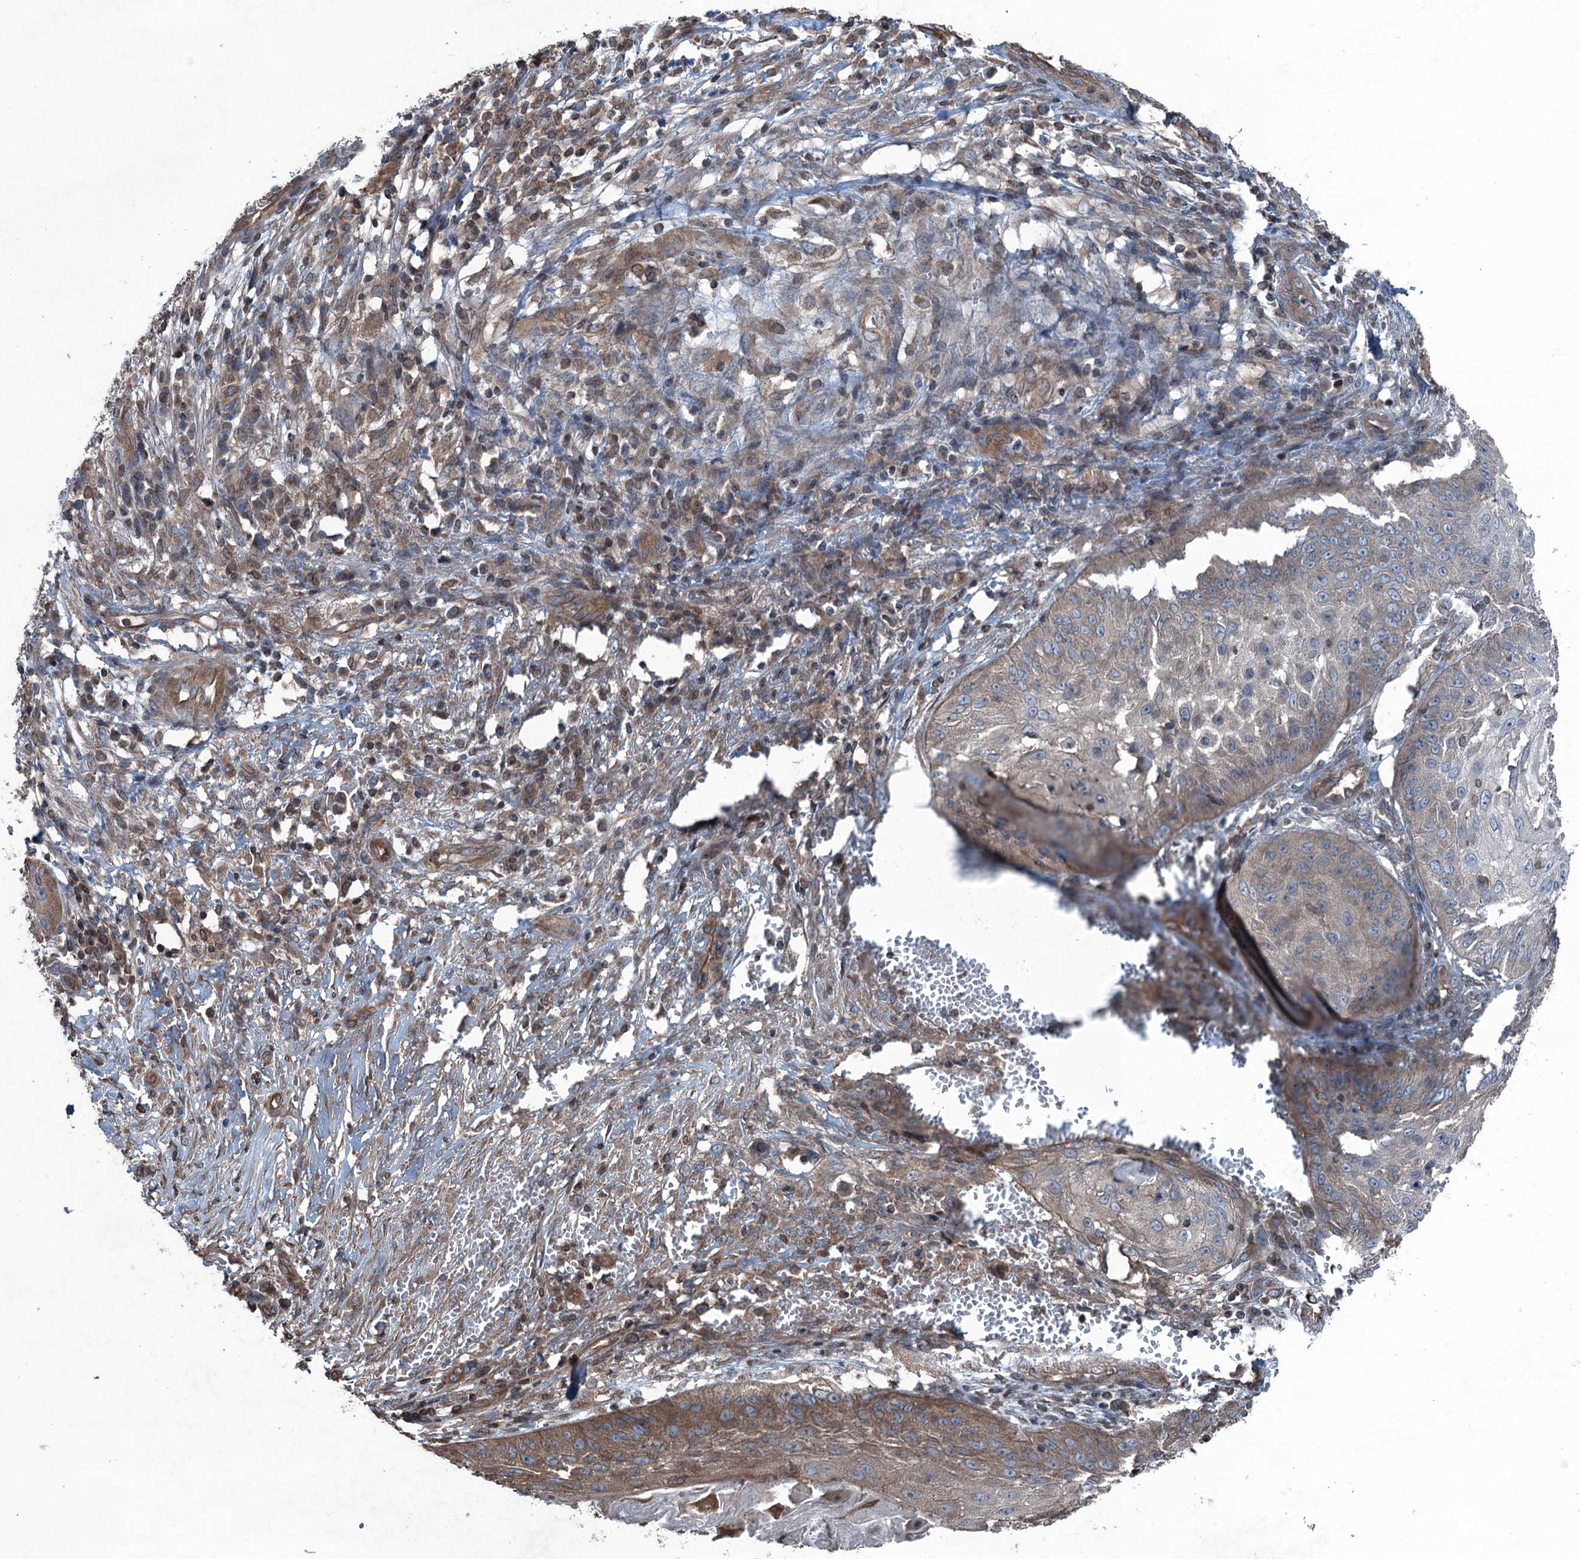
{"staining": {"intensity": "weak", "quantity": "<25%", "location": "cytoplasmic/membranous"}, "tissue": "skin cancer", "cell_type": "Tumor cells", "image_type": "cancer", "snomed": [{"axis": "morphology", "description": "Squamous cell carcinoma, NOS"}, {"axis": "topography", "description": "Skin"}], "caption": "A histopathology image of human skin cancer (squamous cell carcinoma) is negative for staining in tumor cells.", "gene": "TRAPPC8", "patient": {"sex": "male", "age": 70}}